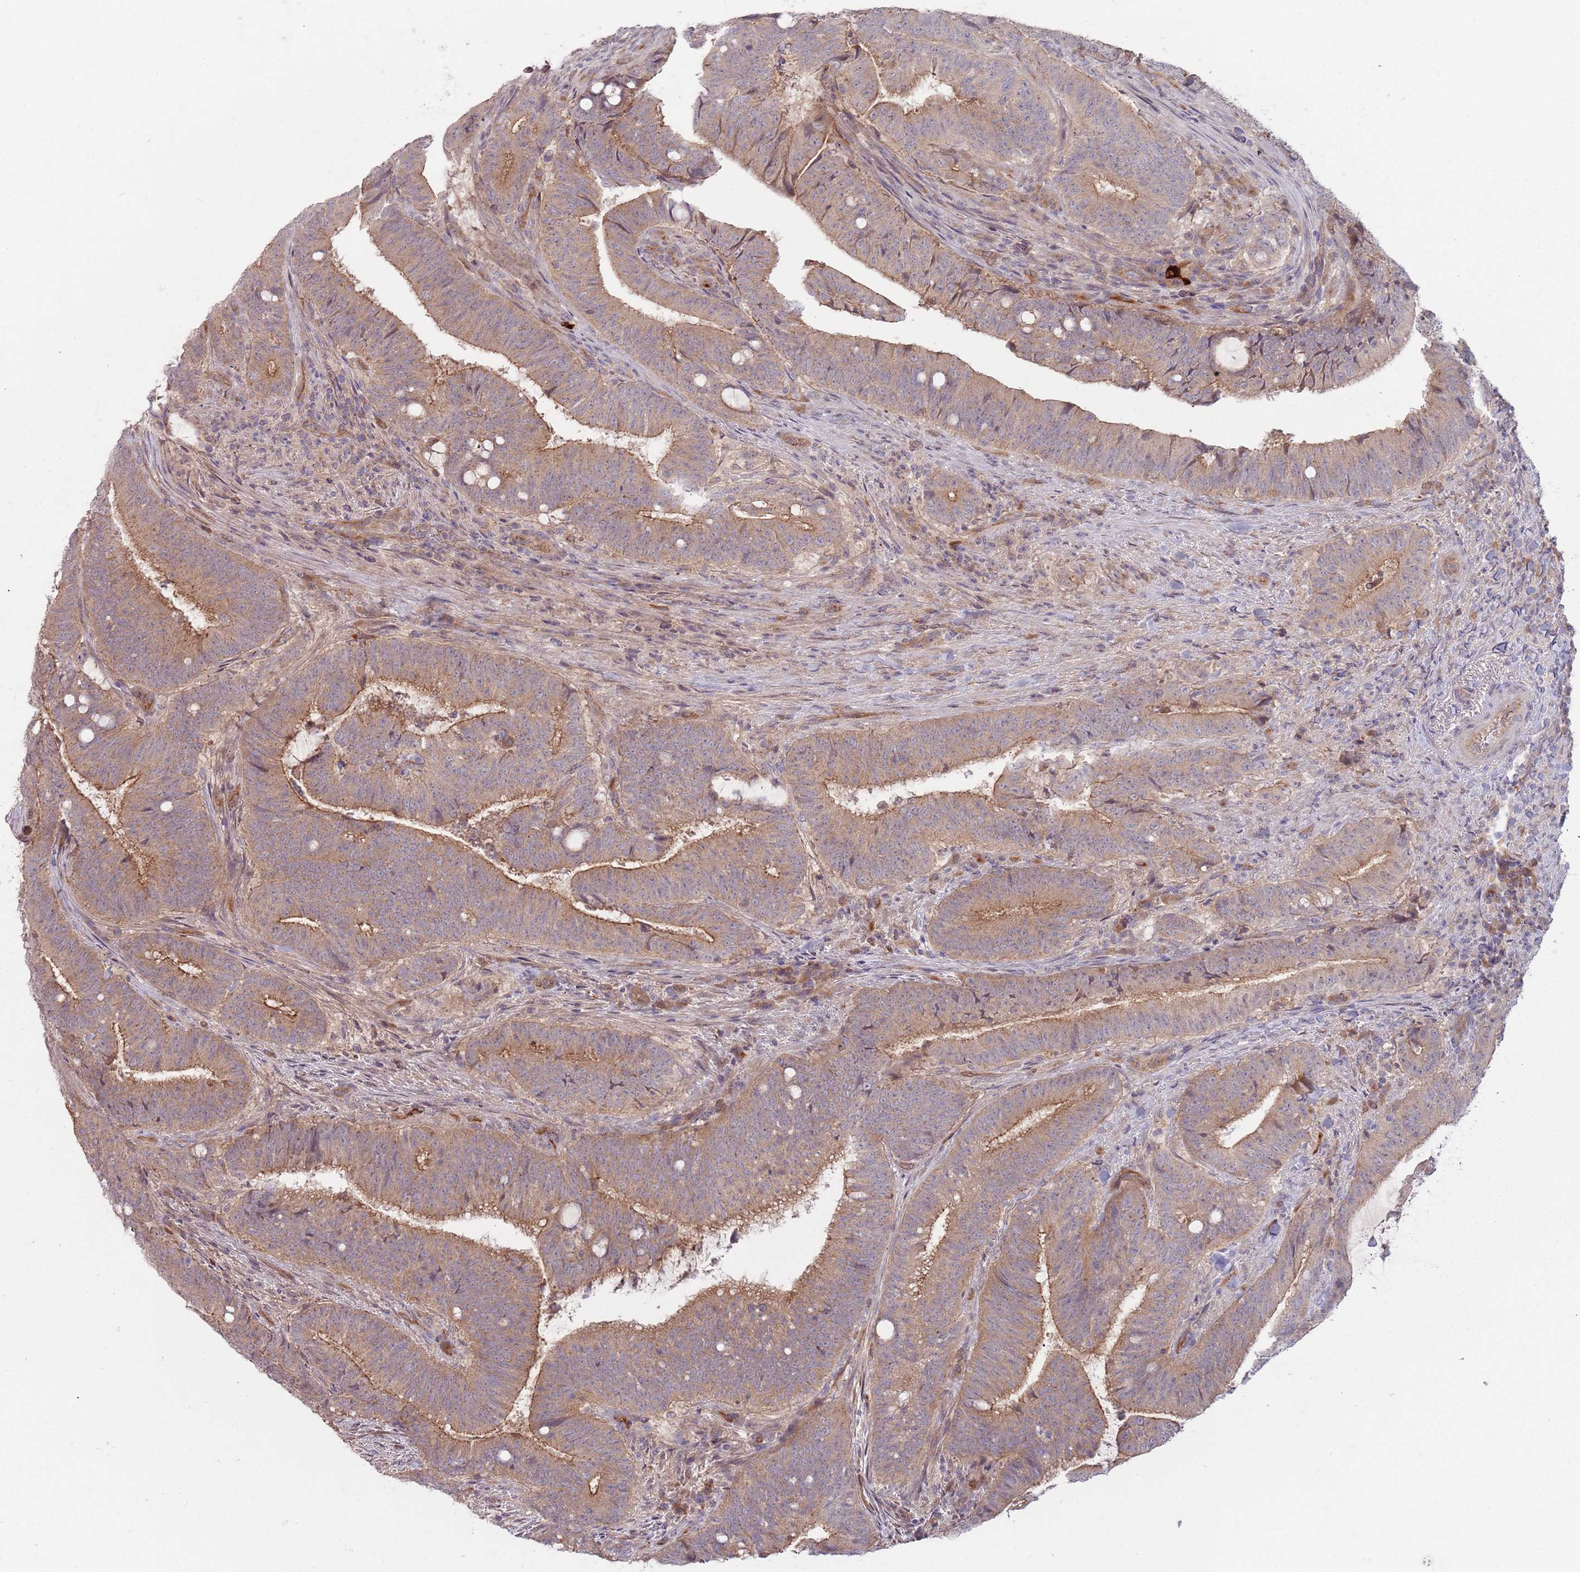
{"staining": {"intensity": "moderate", "quantity": ">75%", "location": "cytoplasmic/membranous"}, "tissue": "colorectal cancer", "cell_type": "Tumor cells", "image_type": "cancer", "snomed": [{"axis": "morphology", "description": "Adenocarcinoma, NOS"}, {"axis": "topography", "description": "Colon"}], "caption": "An immunohistochemistry micrograph of neoplastic tissue is shown. Protein staining in brown highlights moderate cytoplasmic/membranous positivity in colorectal cancer within tumor cells.", "gene": "SAV1", "patient": {"sex": "female", "age": 43}}